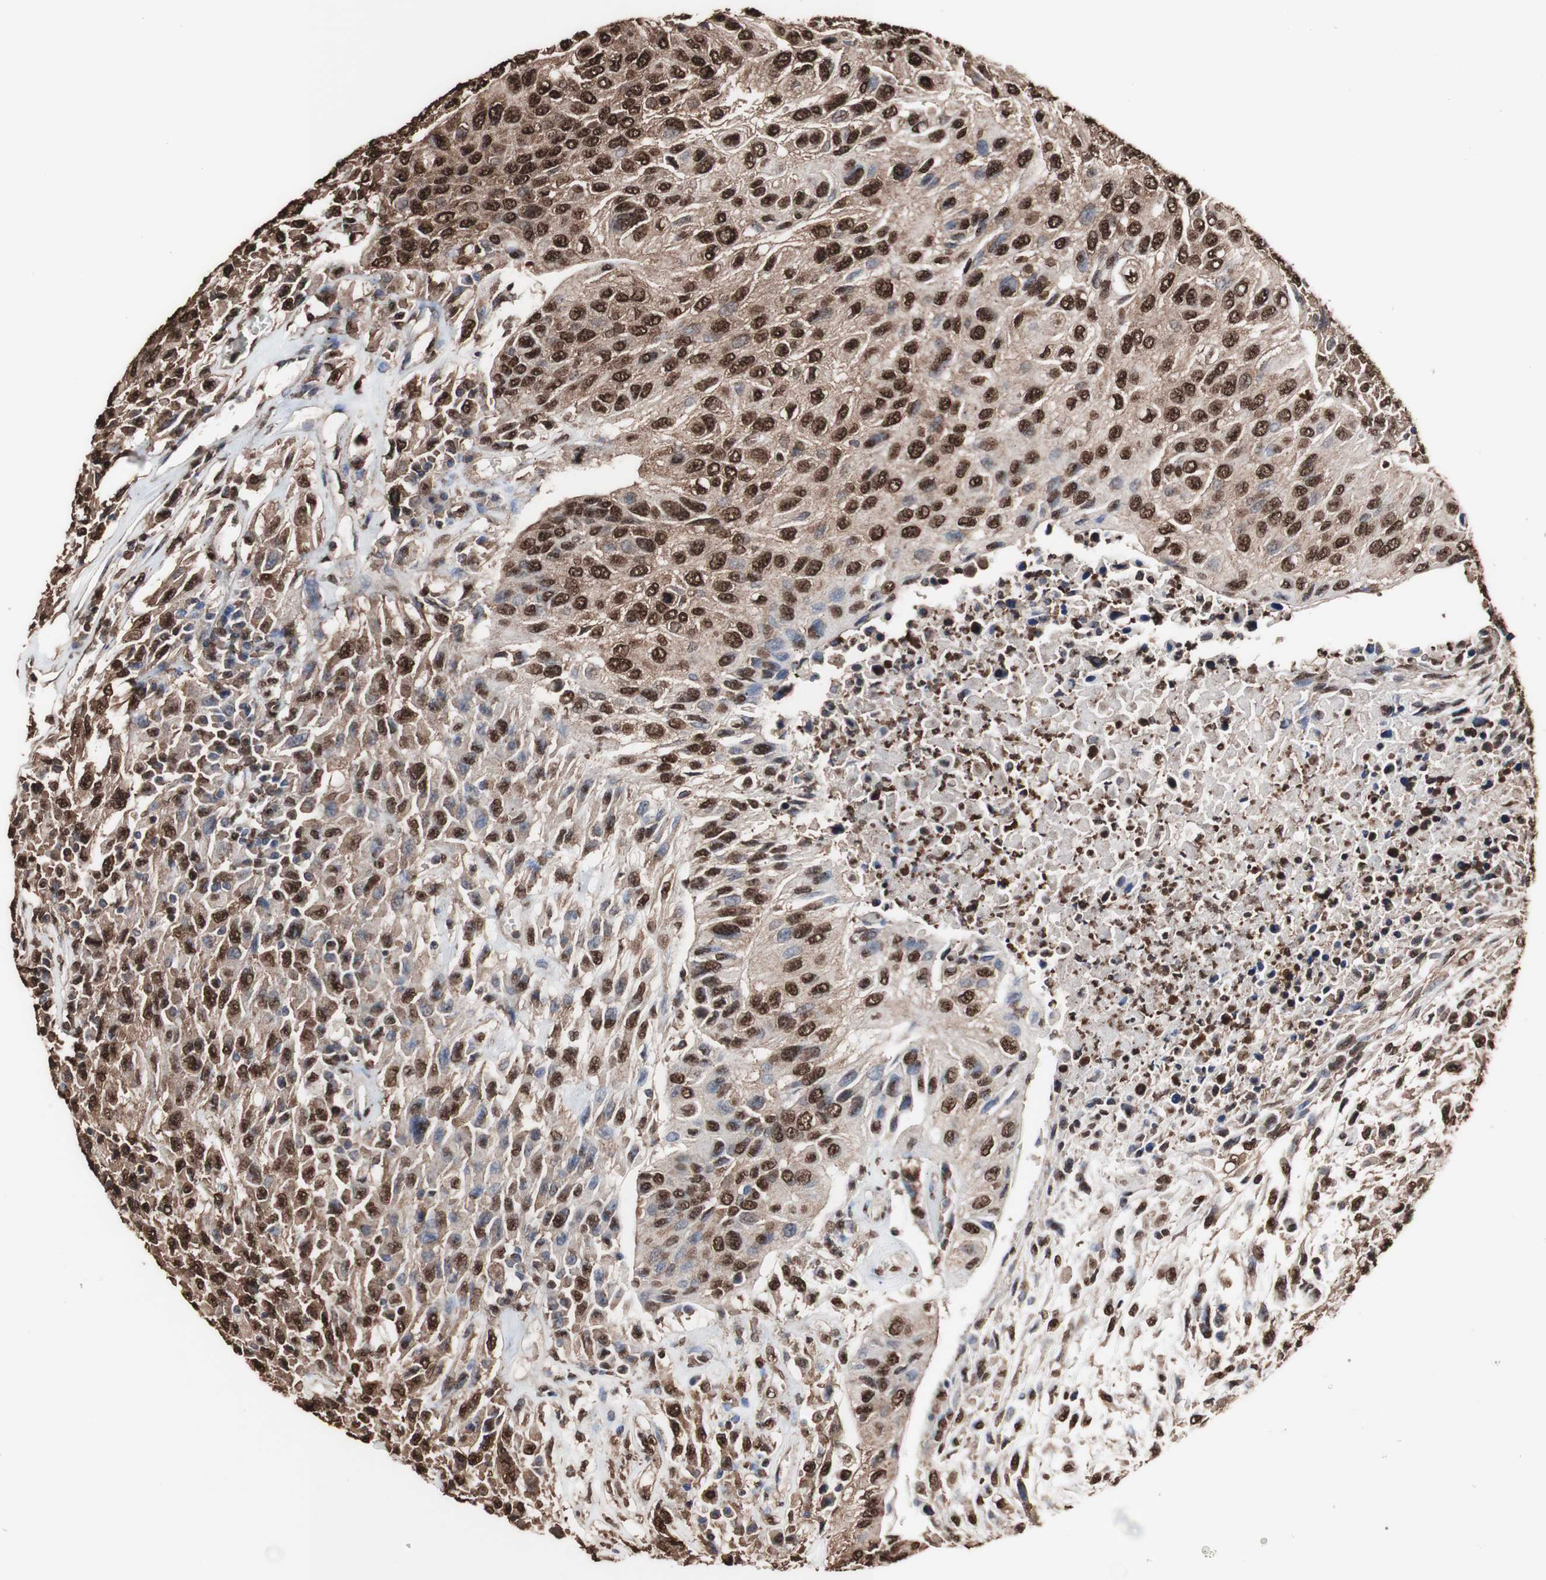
{"staining": {"intensity": "strong", "quantity": ">75%", "location": "cytoplasmic/membranous,nuclear"}, "tissue": "urothelial cancer", "cell_type": "Tumor cells", "image_type": "cancer", "snomed": [{"axis": "morphology", "description": "Urothelial carcinoma, High grade"}, {"axis": "topography", "description": "Urinary bladder"}], "caption": "Strong cytoplasmic/membranous and nuclear protein staining is present in approximately >75% of tumor cells in urothelial cancer. Immunohistochemistry (ihc) stains the protein in brown and the nuclei are stained blue.", "gene": "PIDD1", "patient": {"sex": "male", "age": 66}}